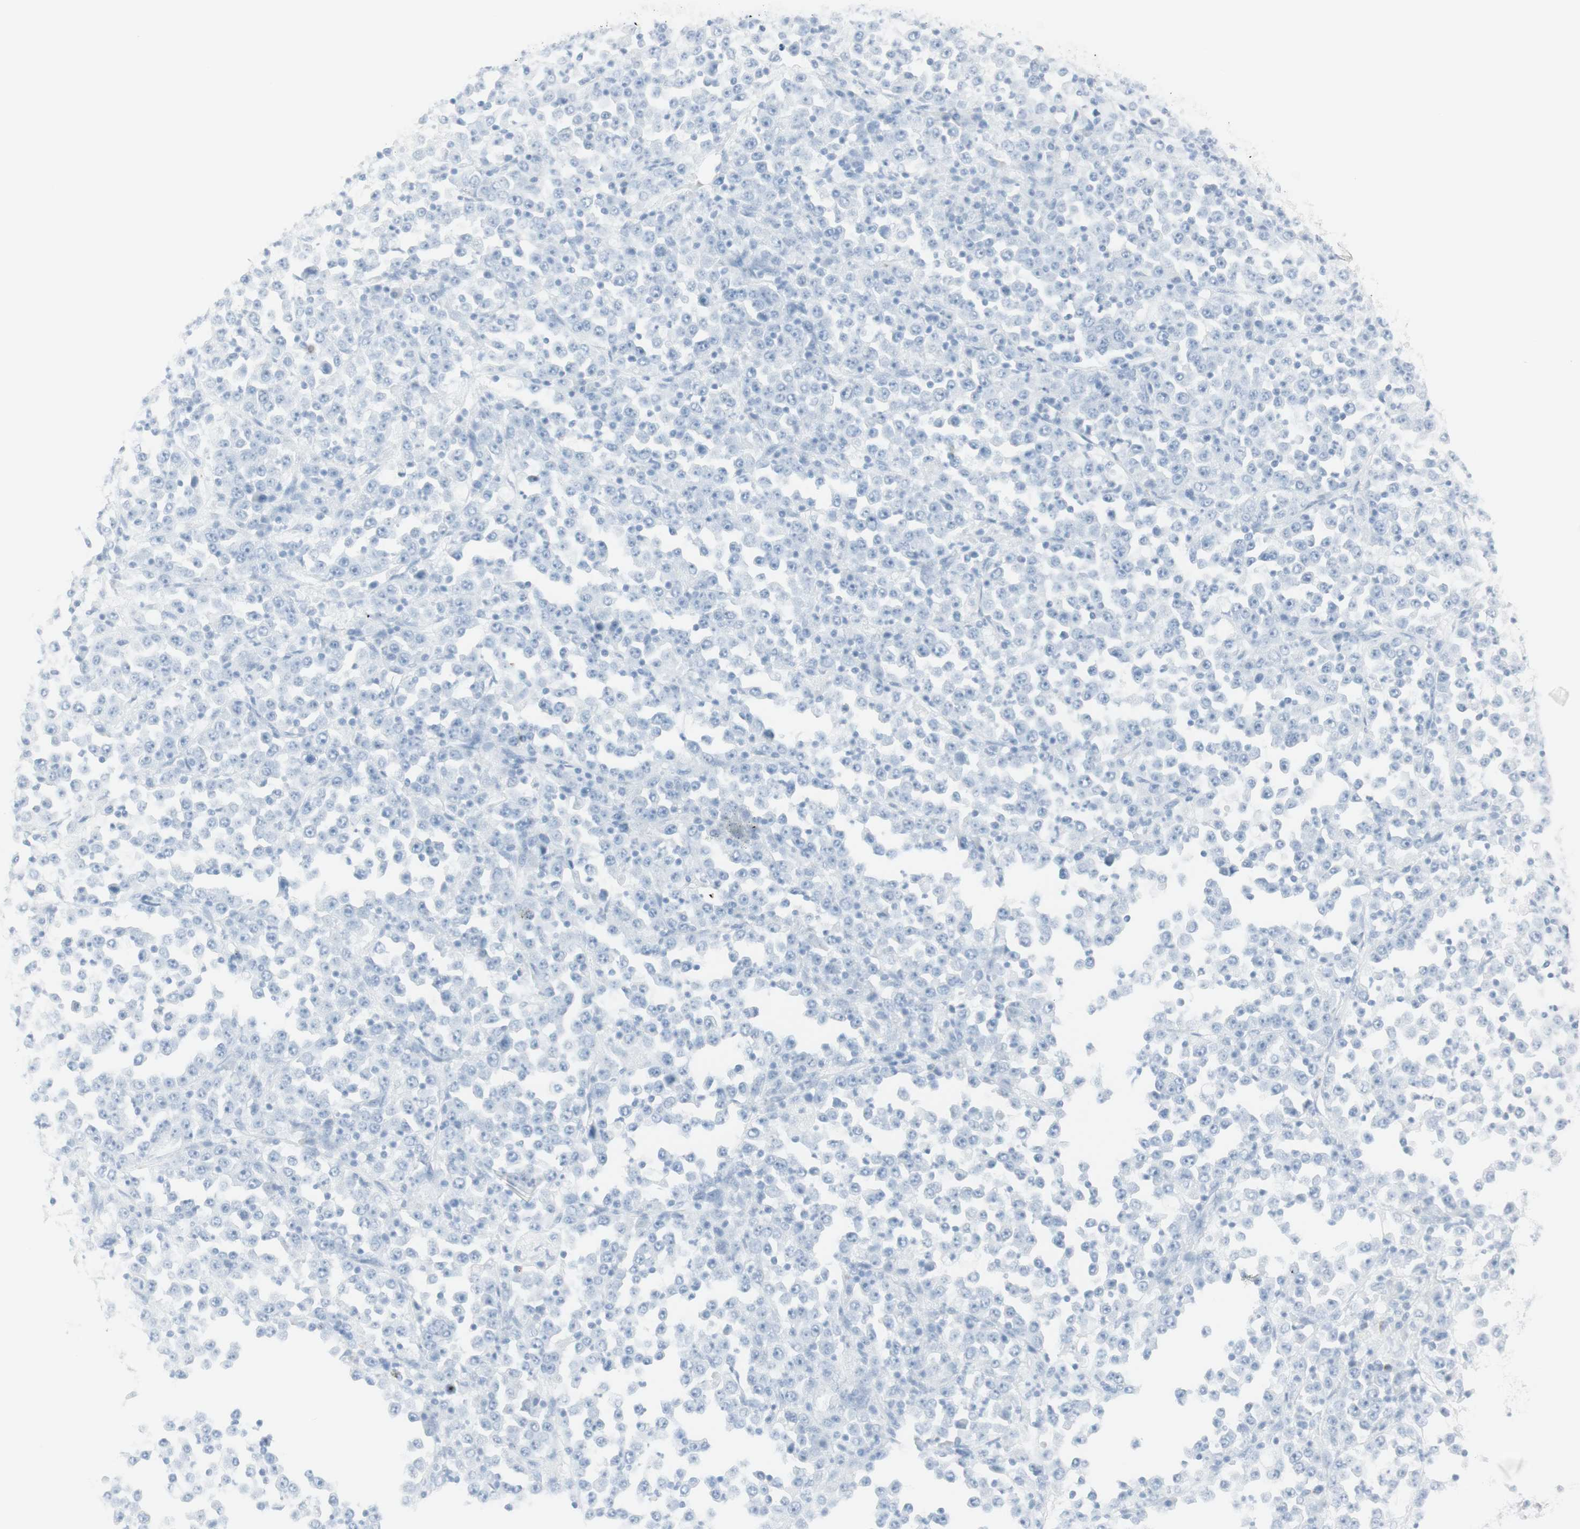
{"staining": {"intensity": "negative", "quantity": "none", "location": "none"}, "tissue": "stomach cancer", "cell_type": "Tumor cells", "image_type": "cancer", "snomed": [{"axis": "morphology", "description": "Normal tissue, NOS"}, {"axis": "morphology", "description": "Adenocarcinoma, NOS"}, {"axis": "topography", "description": "Stomach, upper"}, {"axis": "topography", "description": "Stomach"}], "caption": "Image shows no significant protein positivity in tumor cells of stomach cancer.", "gene": "NAPSA", "patient": {"sex": "male", "age": 59}}